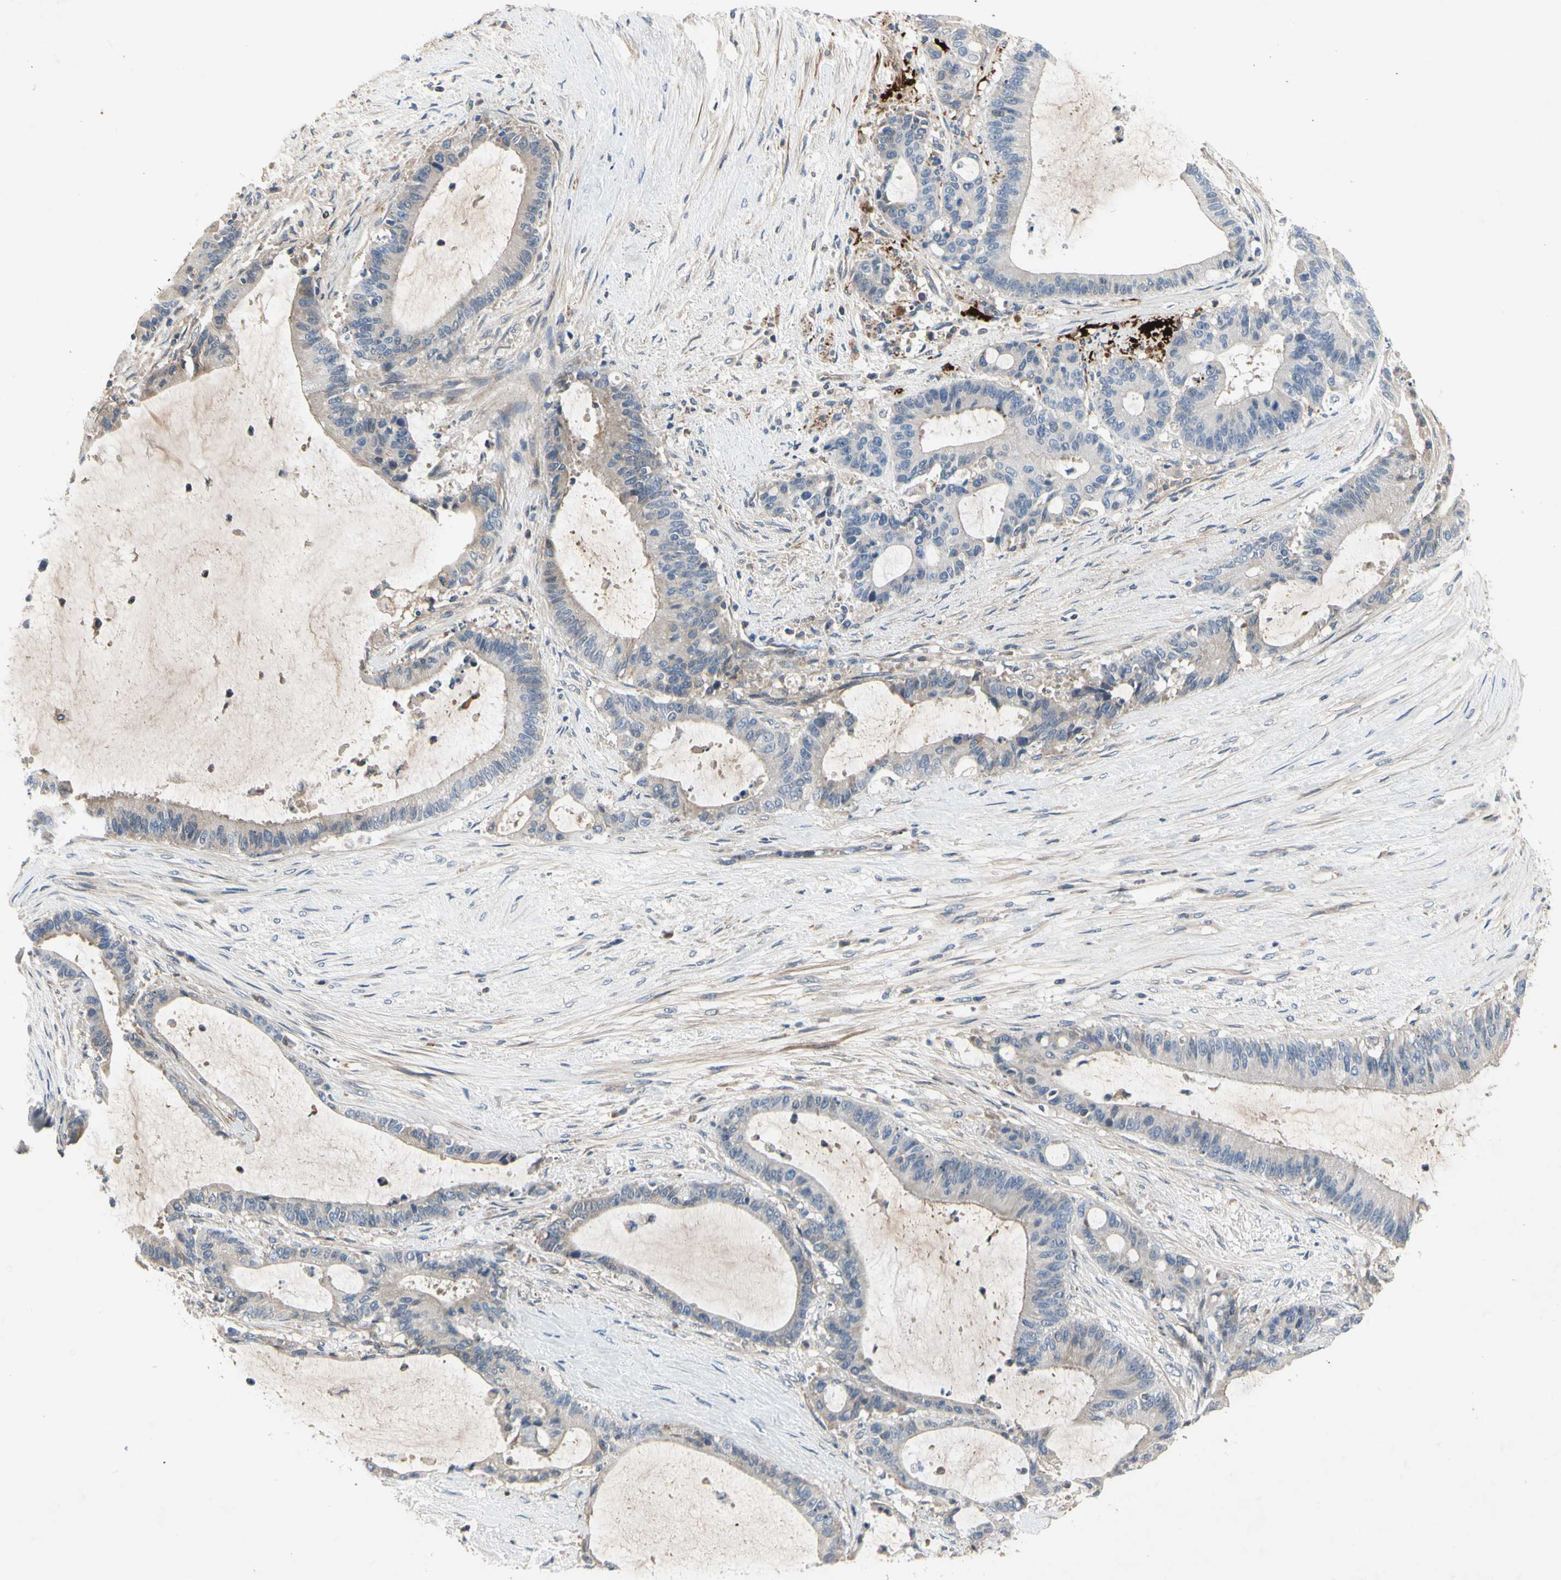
{"staining": {"intensity": "negative", "quantity": "none", "location": "none"}, "tissue": "liver cancer", "cell_type": "Tumor cells", "image_type": "cancer", "snomed": [{"axis": "morphology", "description": "Cholangiocarcinoma"}, {"axis": "topography", "description": "Liver"}], "caption": "This is an IHC micrograph of liver cancer (cholangiocarcinoma). There is no expression in tumor cells.", "gene": "CRTAC1", "patient": {"sex": "female", "age": 73}}